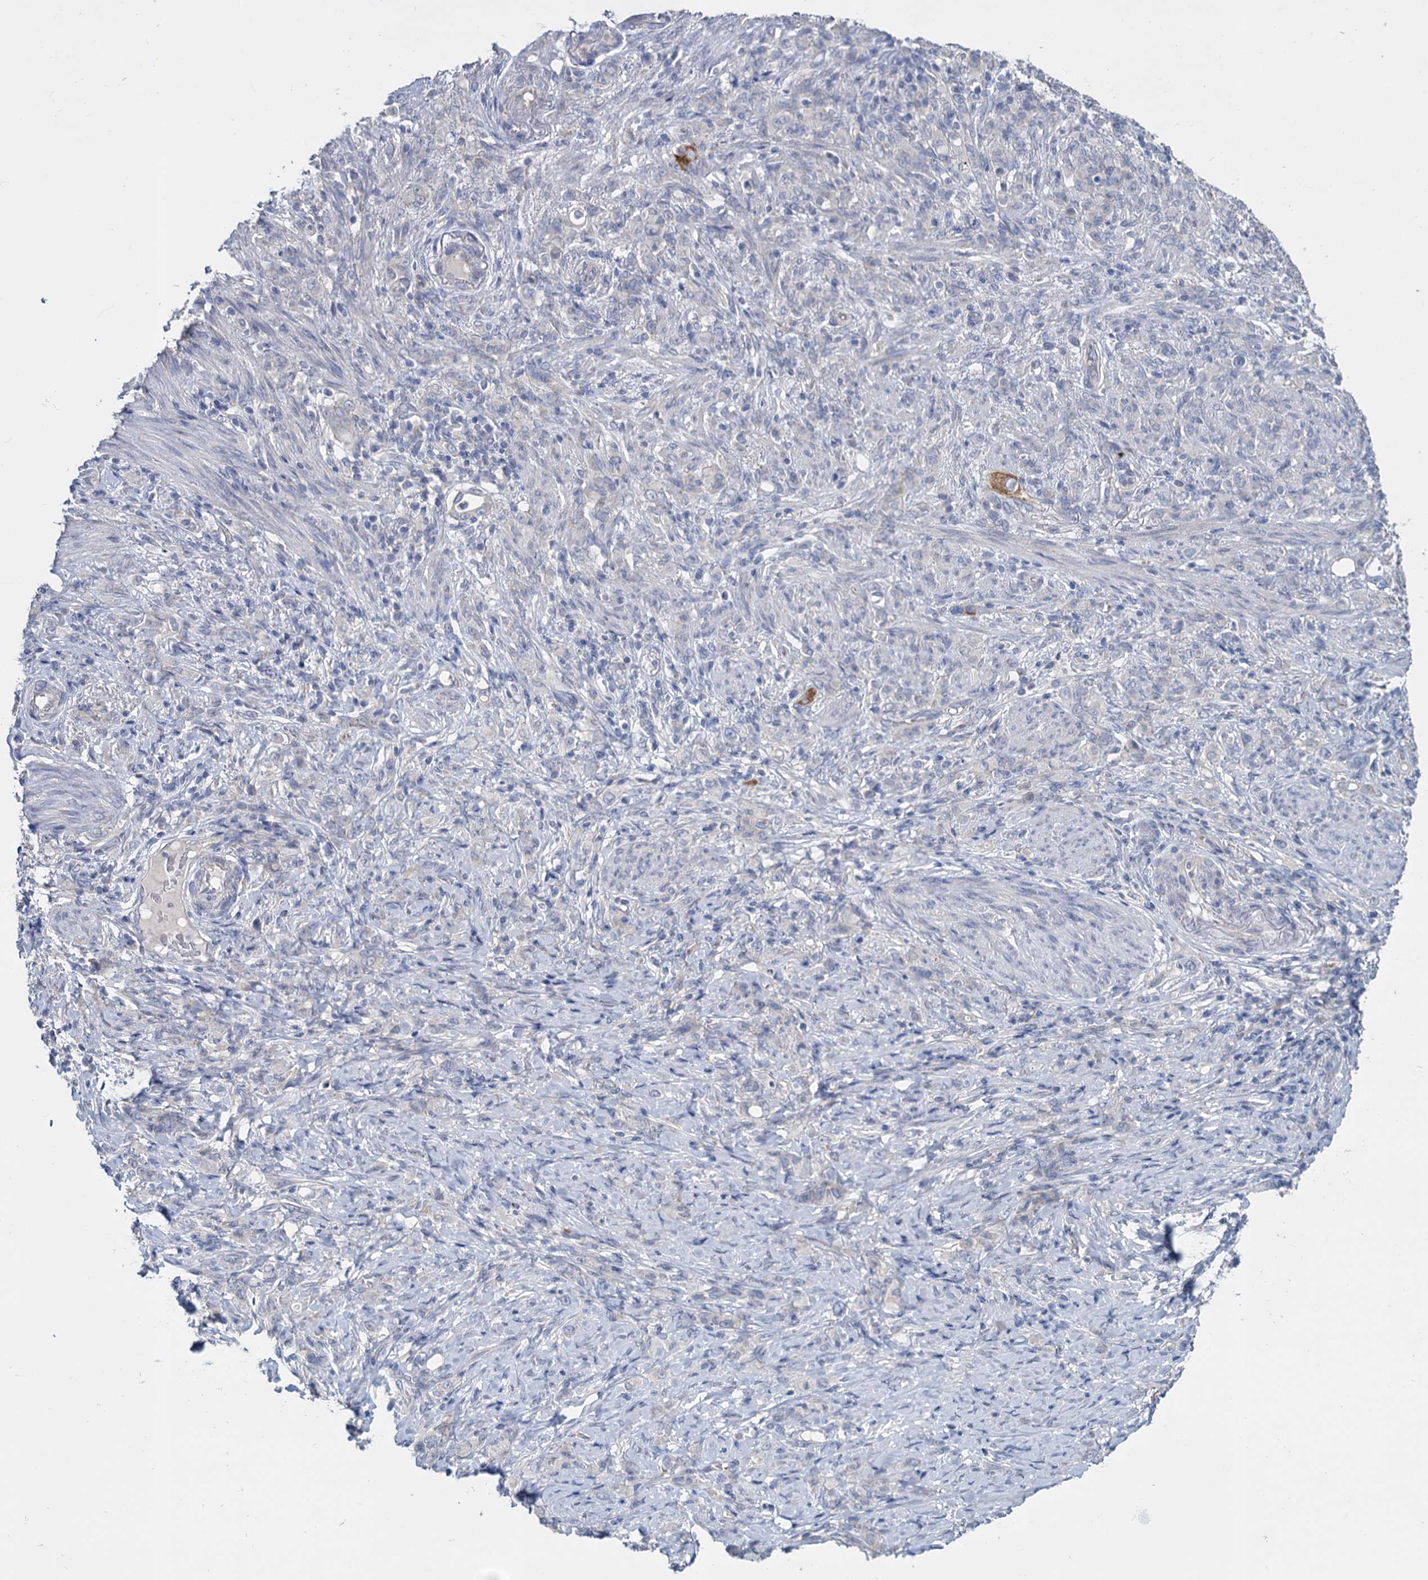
{"staining": {"intensity": "negative", "quantity": "none", "location": "none"}, "tissue": "stomach cancer", "cell_type": "Tumor cells", "image_type": "cancer", "snomed": [{"axis": "morphology", "description": "Adenocarcinoma, NOS"}, {"axis": "topography", "description": "Stomach"}], "caption": "This is an IHC image of human stomach cancer (adenocarcinoma). There is no staining in tumor cells.", "gene": "GSTM2", "patient": {"sex": "female", "age": 79}}